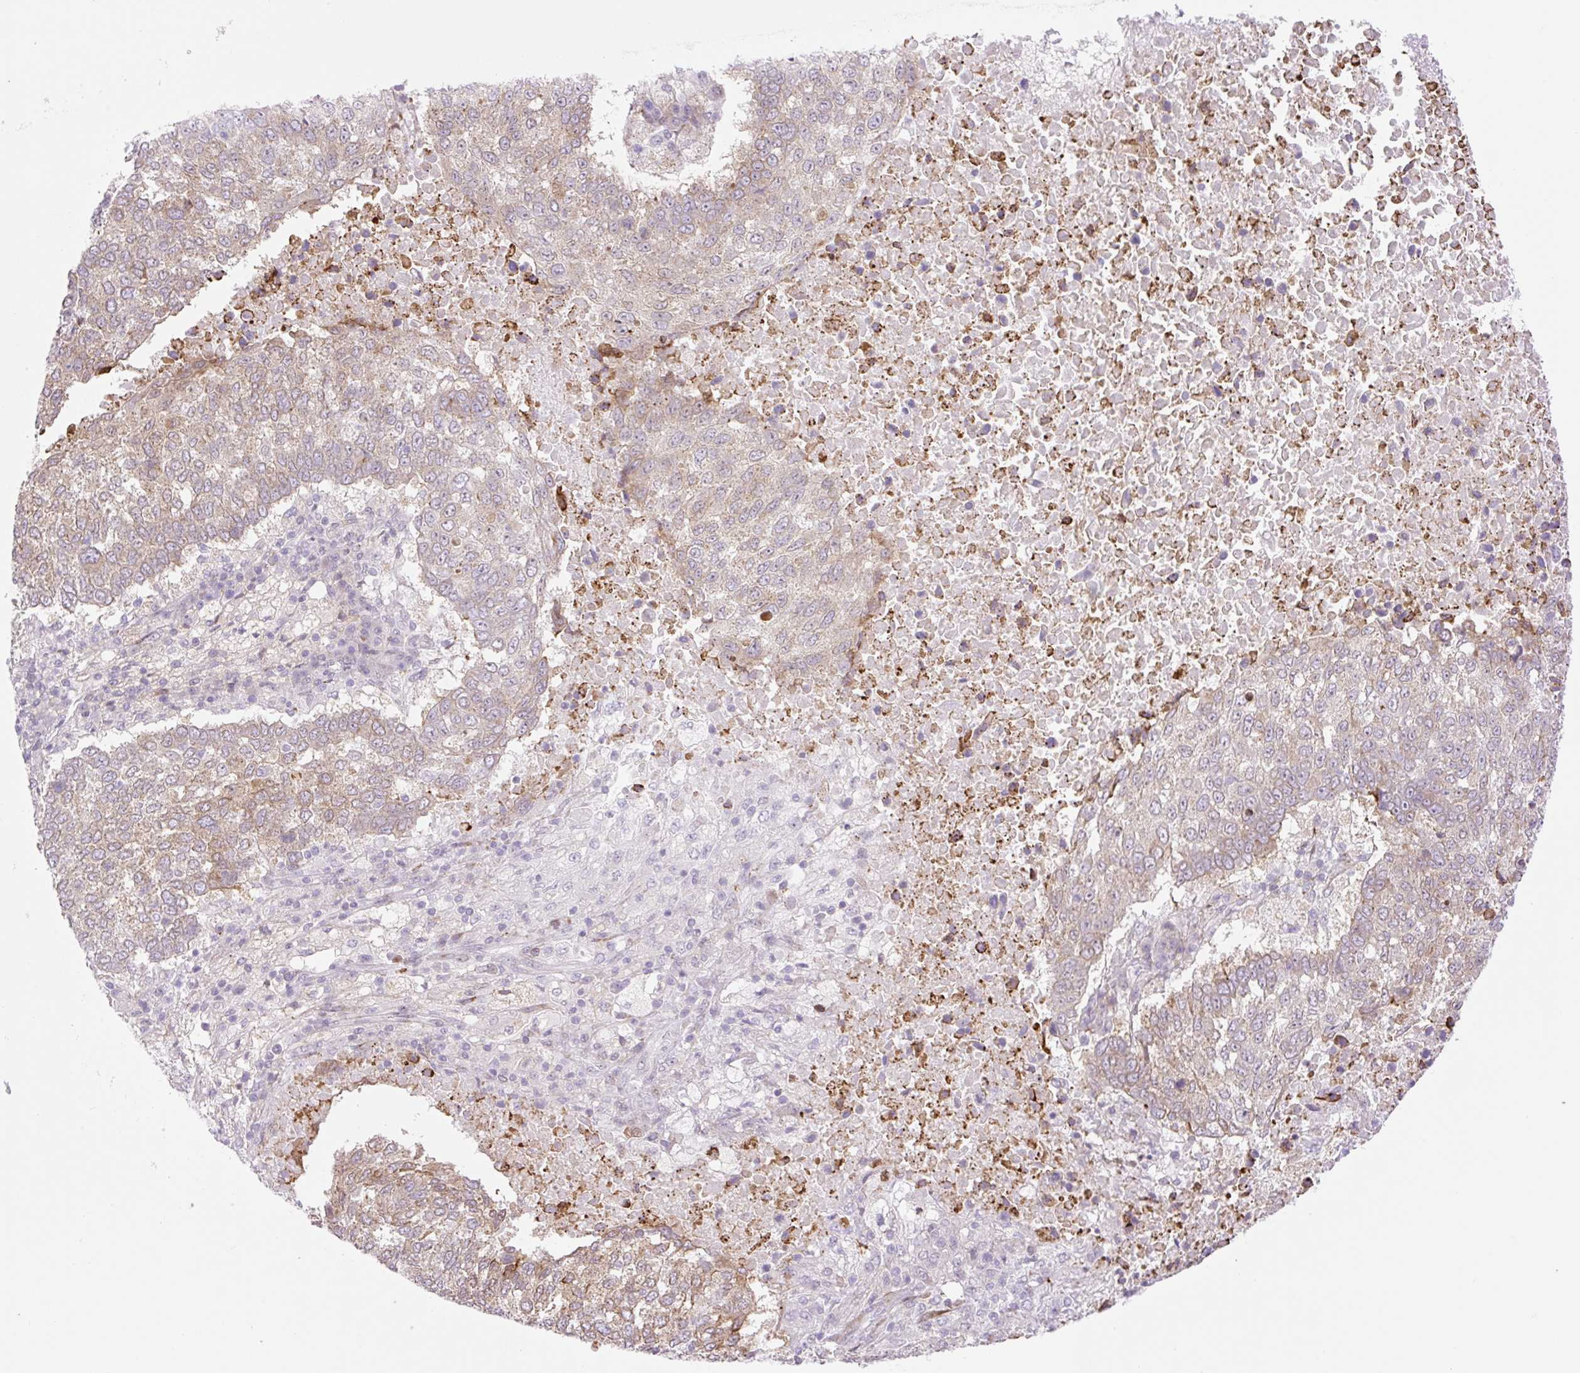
{"staining": {"intensity": "weak", "quantity": "25%-75%", "location": "cytoplasmic/membranous"}, "tissue": "lung cancer", "cell_type": "Tumor cells", "image_type": "cancer", "snomed": [{"axis": "morphology", "description": "Squamous cell carcinoma, NOS"}, {"axis": "topography", "description": "Lung"}], "caption": "IHC photomicrograph of neoplastic tissue: human lung squamous cell carcinoma stained using immunohistochemistry (IHC) reveals low levels of weak protein expression localized specifically in the cytoplasmic/membranous of tumor cells, appearing as a cytoplasmic/membranous brown color.", "gene": "ZFP41", "patient": {"sex": "male", "age": 73}}